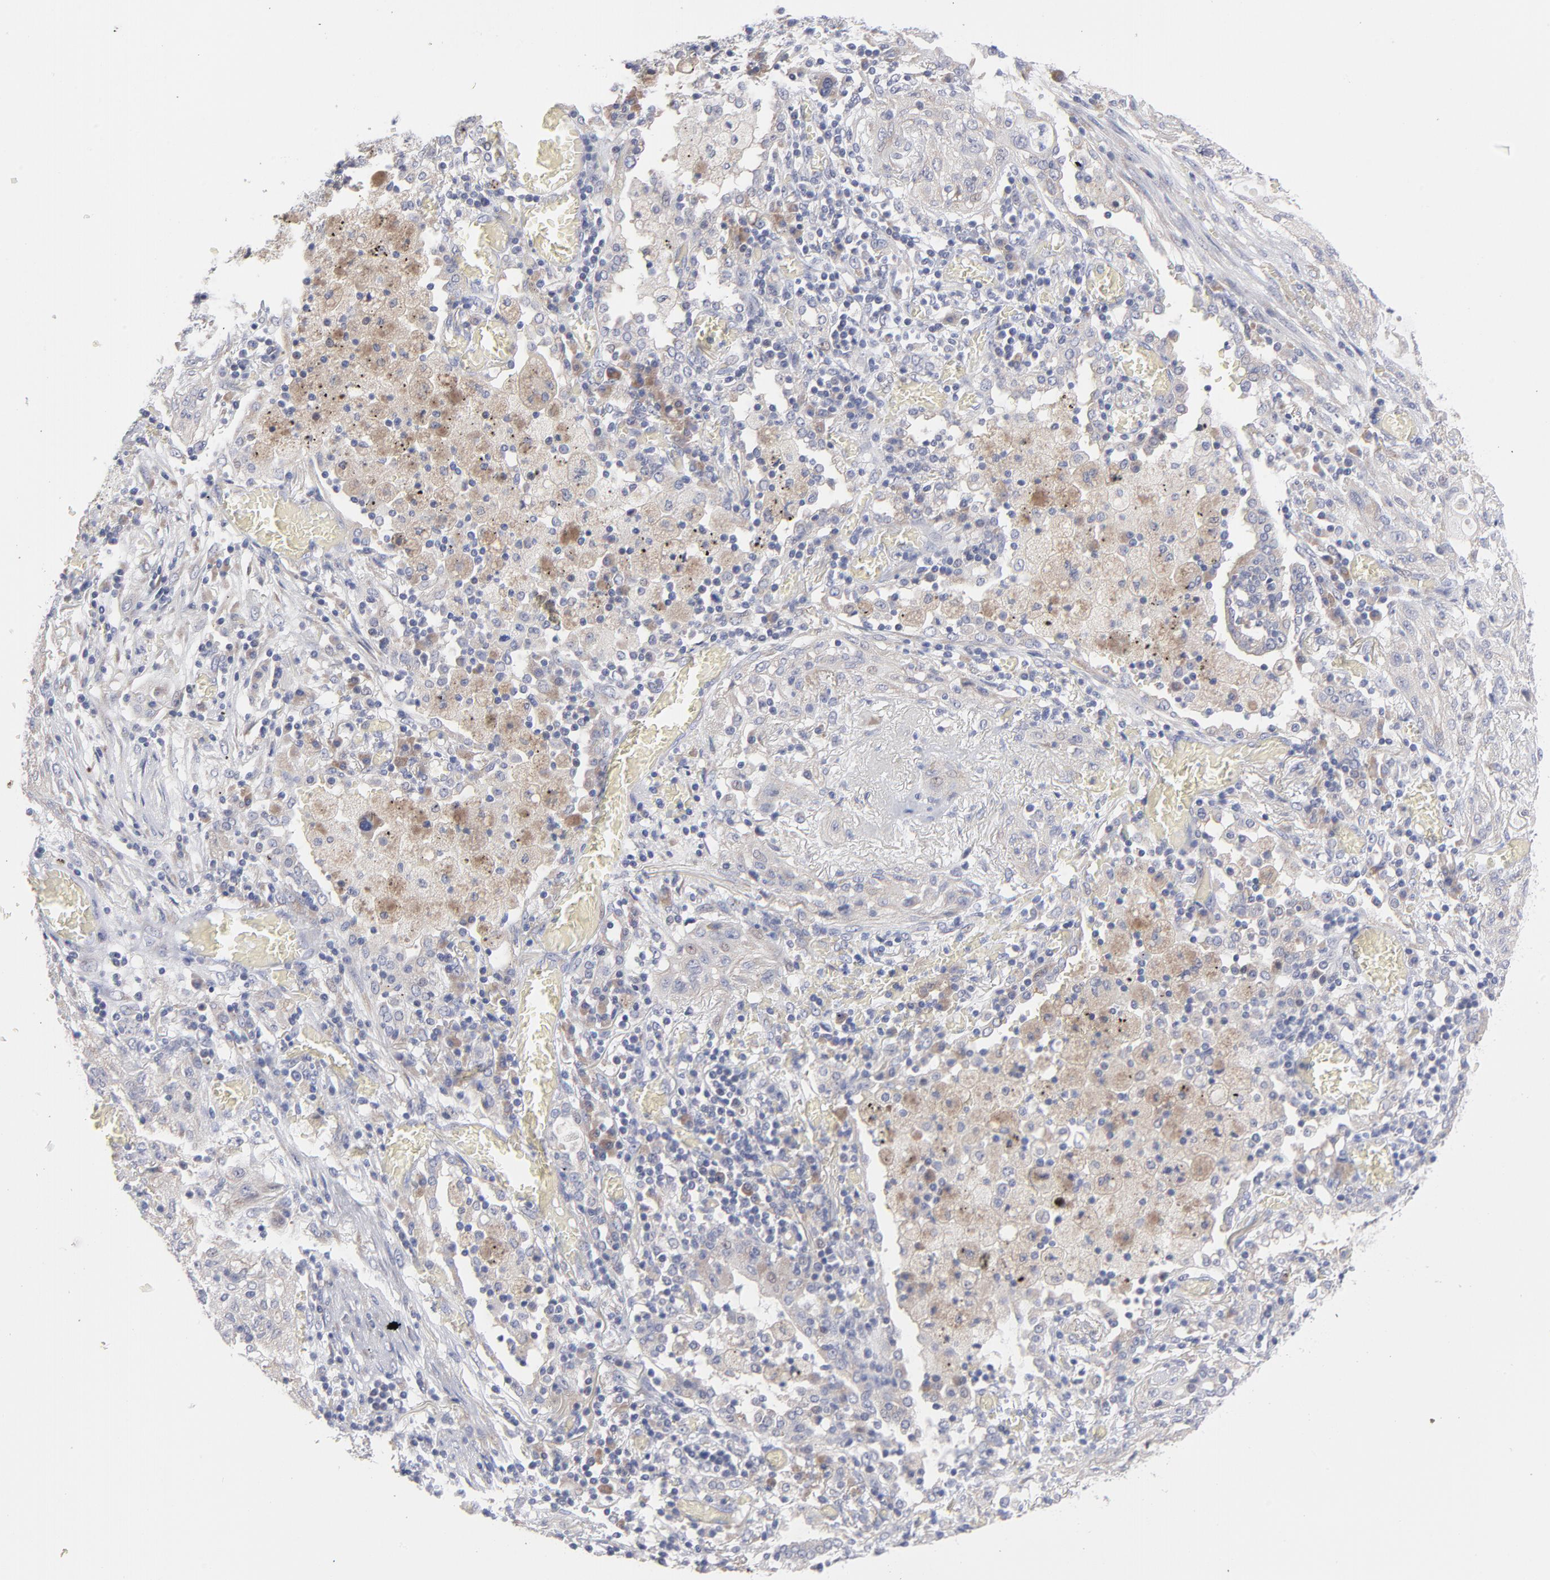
{"staining": {"intensity": "negative", "quantity": "none", "location": "none"}, "tissue": "lung cancer", "cell_type": "Tumor cells", "image_type": "cancer", "snomed": [{"axis": "morphology", "description": "Squamous cell carcinoma, NOS"}, {"axis": "topography", "description": "Lung"}], "caption": "DAB immunohistochemical staining of human lung cancer demonstrates no significant staining in tumor cells. (DAB immunohistochemistry (IHC) visualized using brightfield microscopy, high magnification).", "gene": "RPS24", "patient": {"sex": "female", "age": 47}}